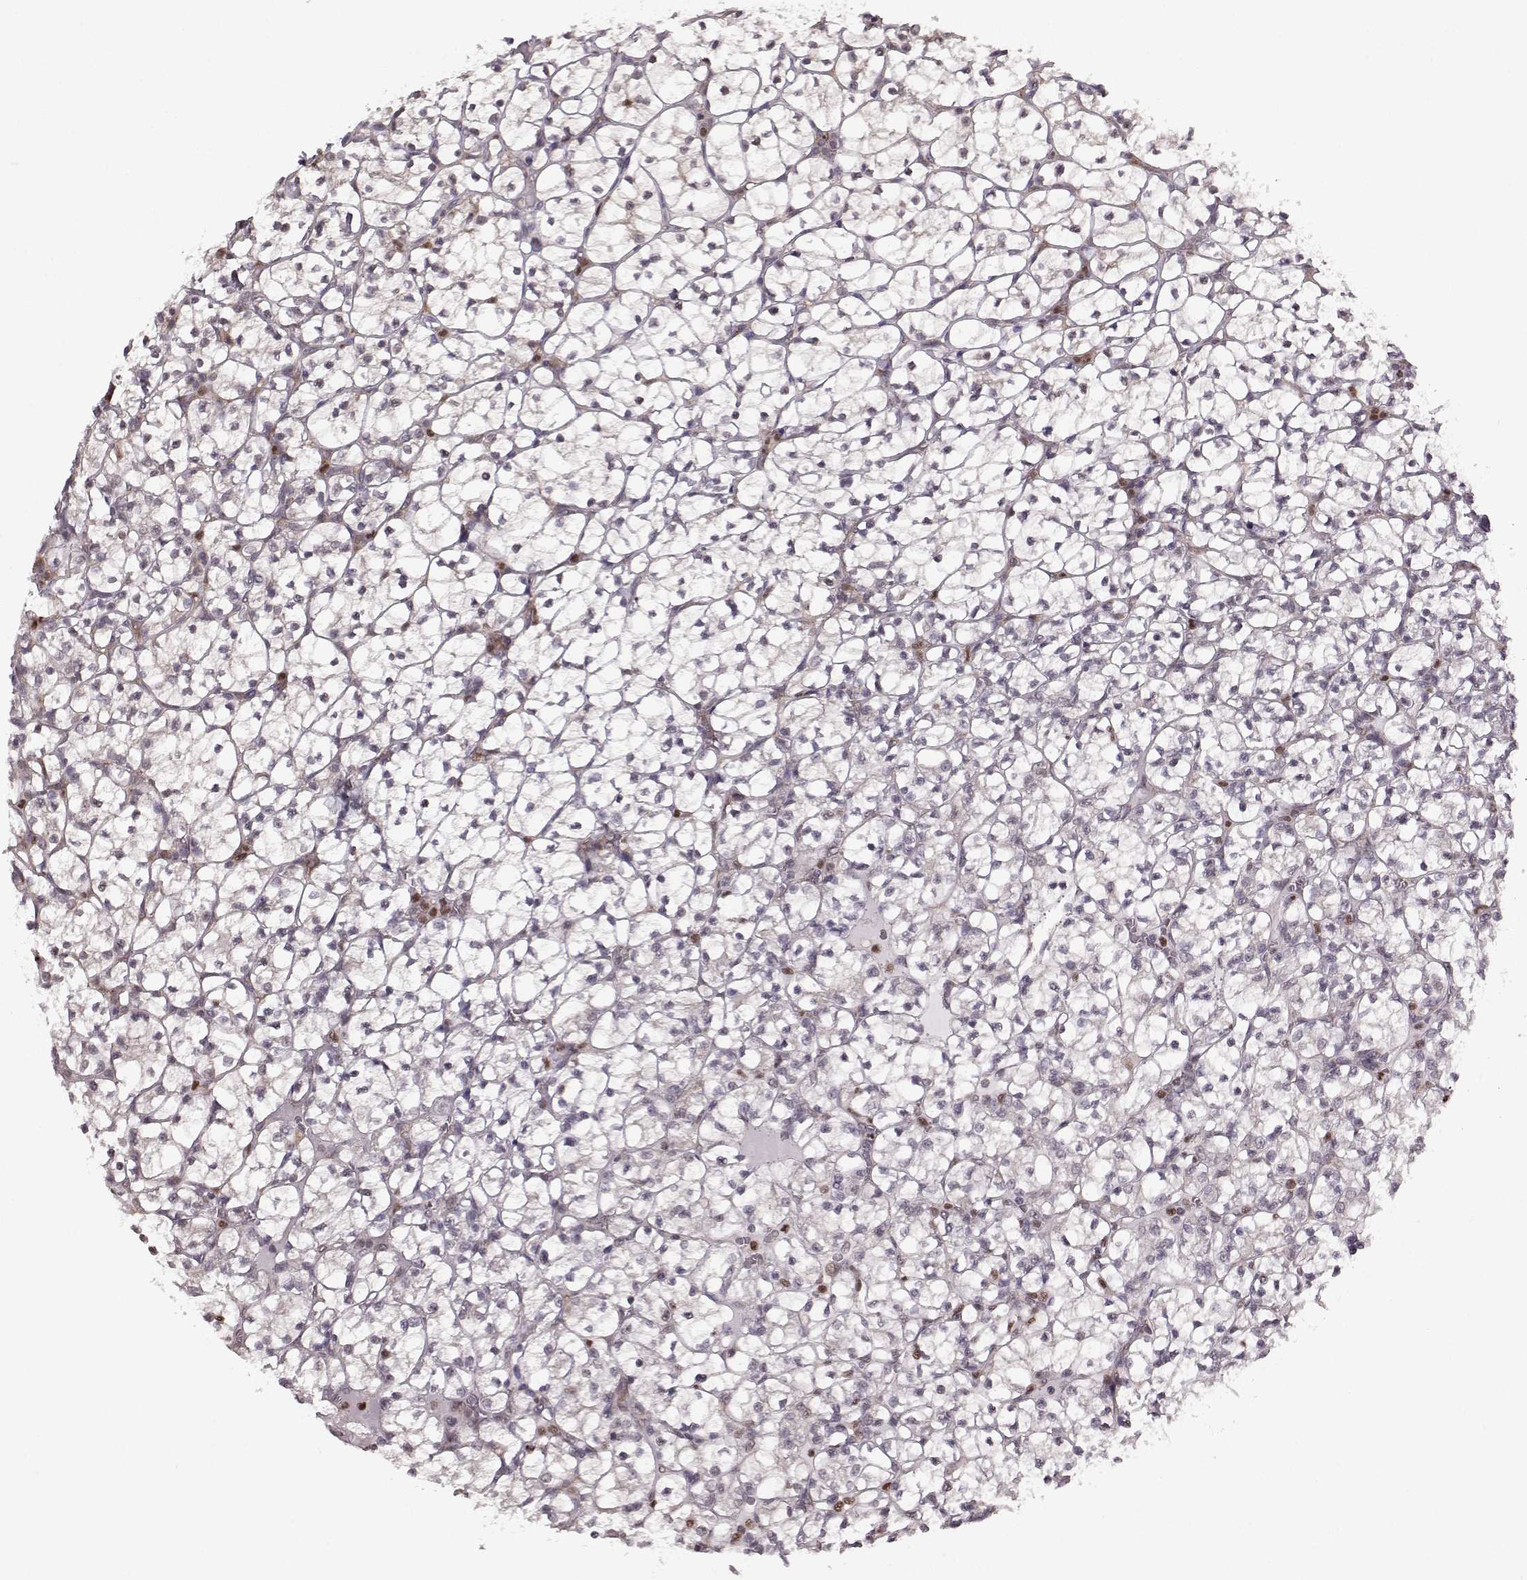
{"staining": {"intensity": "negative", "quantity": "none", "location": "none"}, "tissue": "renal cancer", "cell_type": "Tumor cells", "image_type": "cancer", "snomed": [{"axis": "morphology", "description": "Adenocarcinoma, NOS"}, {"axis": "topography", "description": "Kidney"}], "caption": "IHC of renal cancer demonstrates no staining in tumor cells.", "gene": "KLF6", "patient": {"sex": "female", "age": 89}}